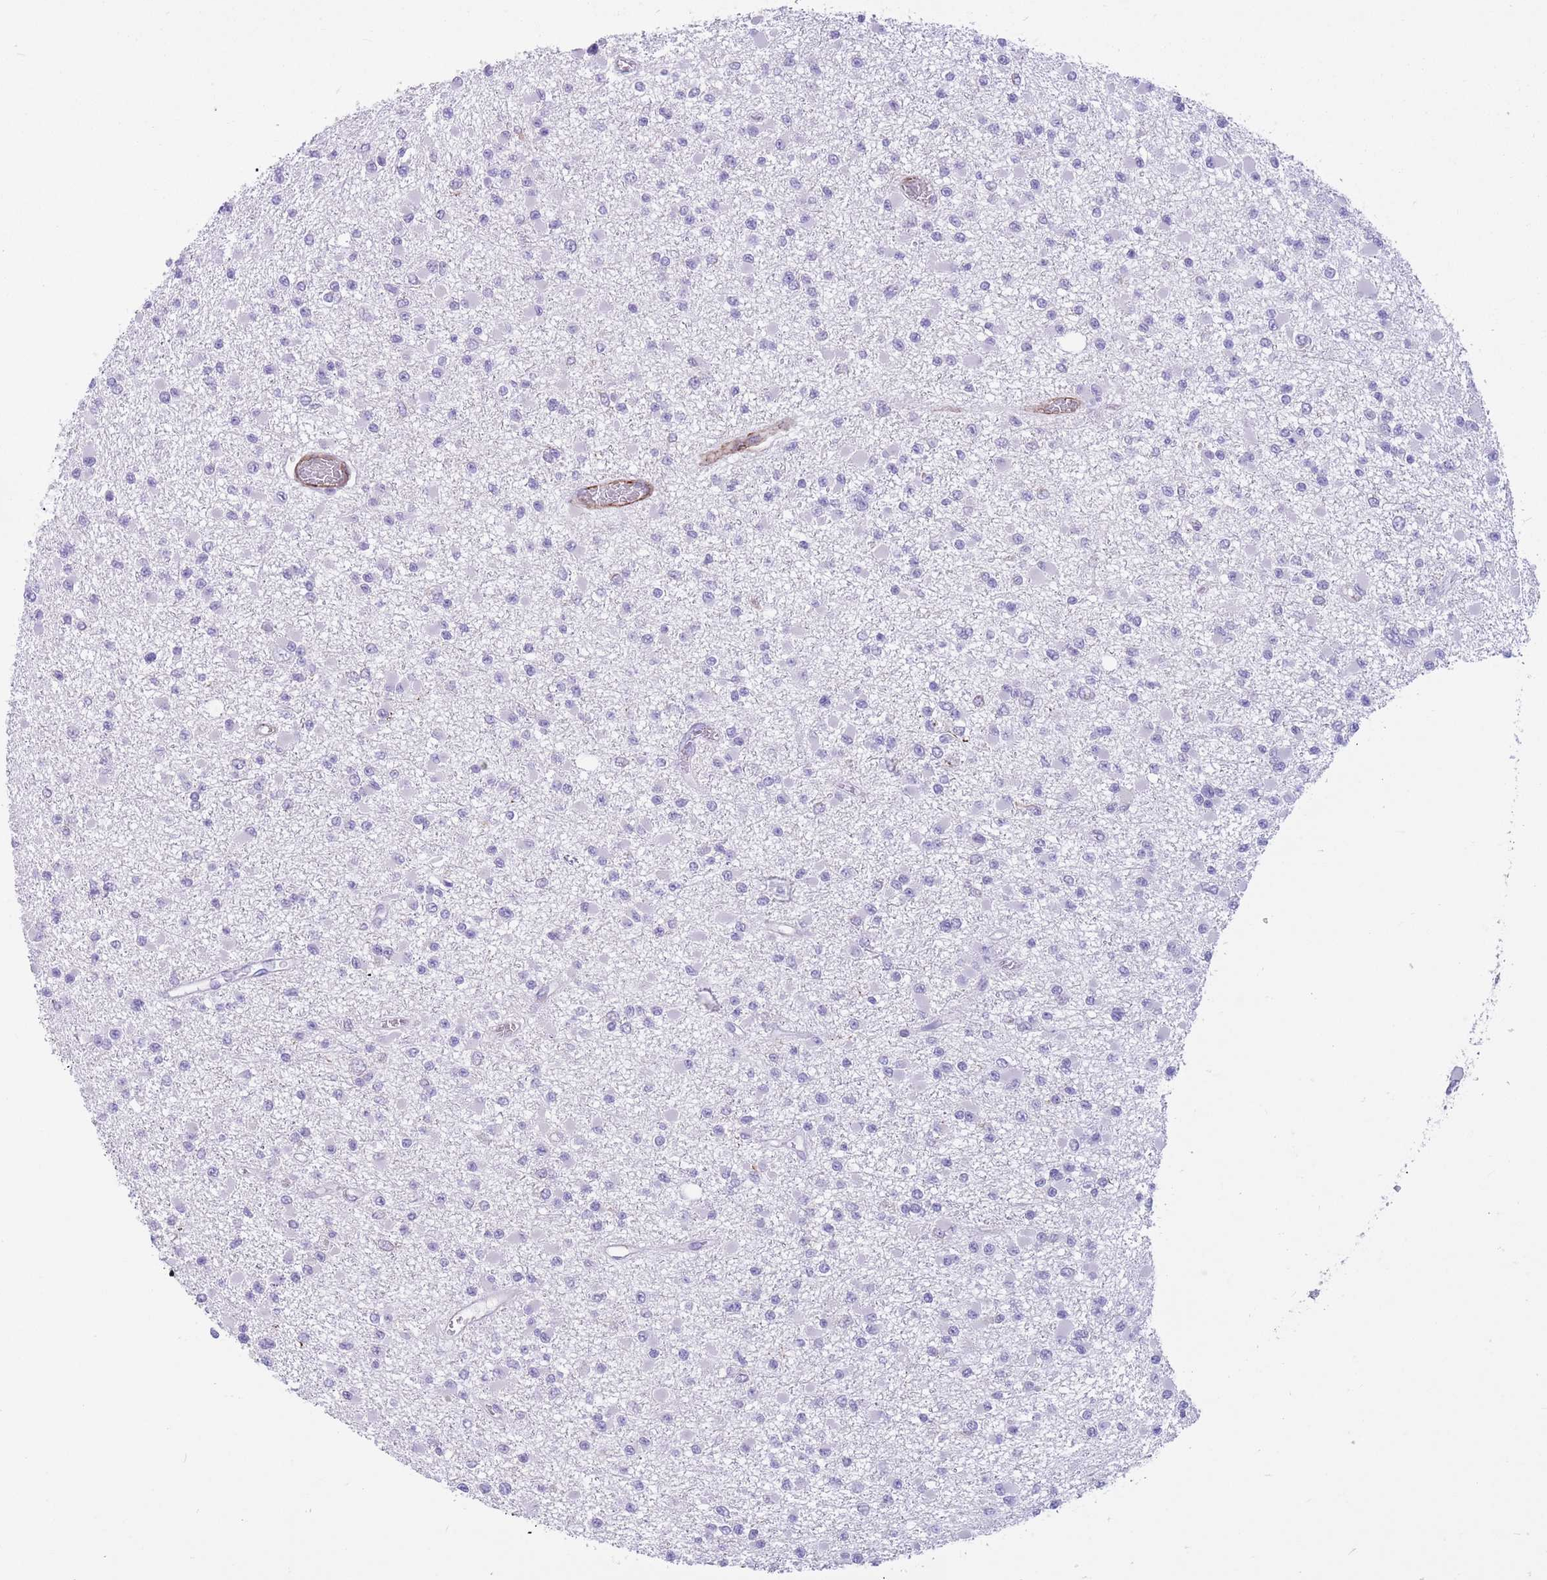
{"staining": {"intensity": "negative", "quantity": "none", "location": "none"}, "tissue": "glioma", "cell_type": "Tumor cells", "image_type": "cancer", "snomed": [{"axis": "morphology", "description": "Glioma, malignant, Low grade"}, {"axis": "topography", "description": "Brain"}], "caption": "A high-resolution photomicrograph shows IHC staining of malignant glioma (low-grade), which shows no significant expression in tumor cells.", "gene": "DPYD", "patient": {"sex": "female", "age": 22}}